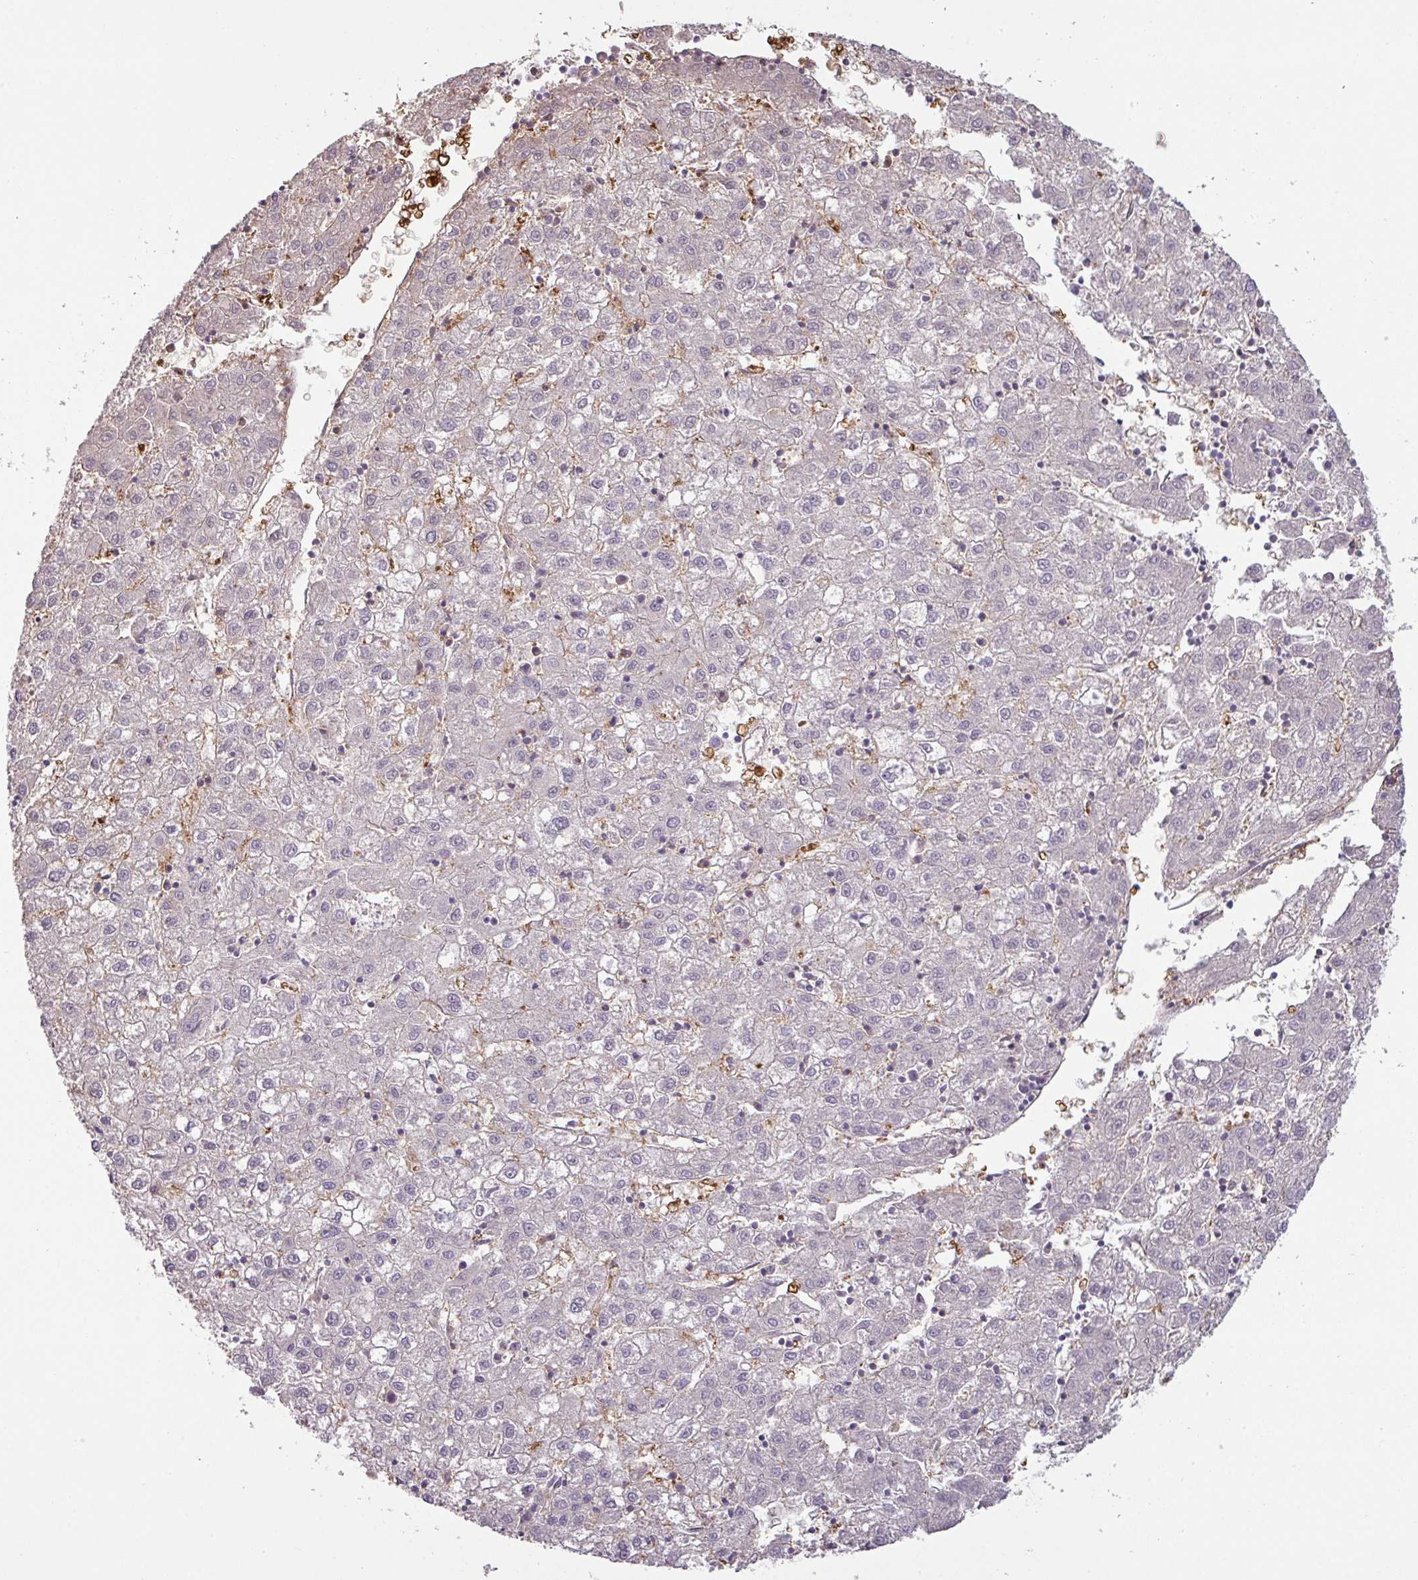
{"staining": {"intensity": "negative", "quantity": "none", "location": "none"}, "tissue": "liver cancer", "cell_type": "Tumor cells", "image_type": "cancer", "snomed": [{"axis": "morphology", "description": "Carcinoma, Hepatocellular, NOS"}, {"axis": "topography", "description": "Liver"}], "caption": "Immunohistochemical staining of human liver cancer (hepatocellular carcinoma) reveals no significant positivity in tumor cells.", "gene": "OR6C6", "patient": {"sex": "male", "age": 72}}